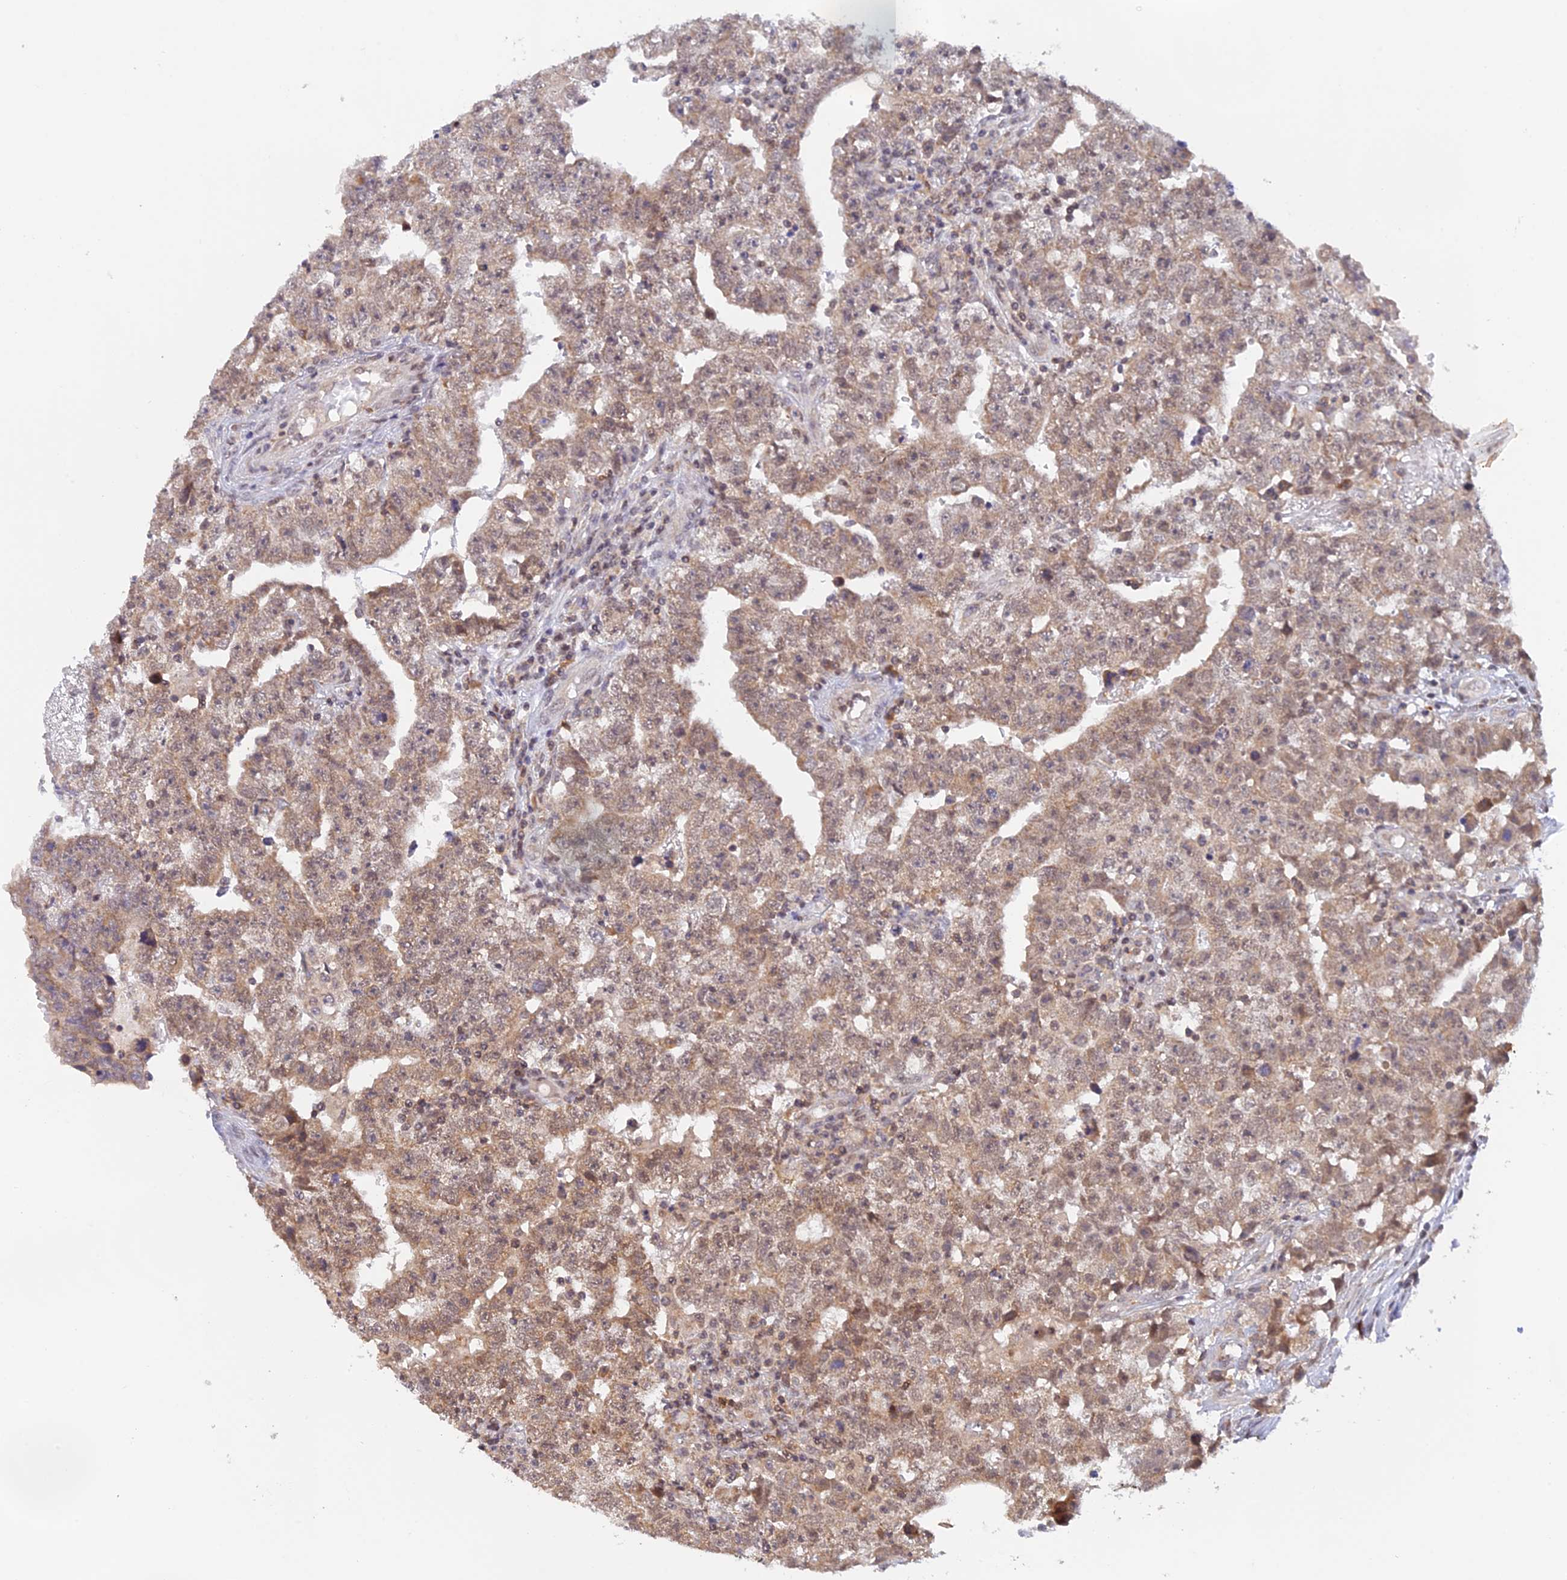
{"staining": {"intensity": "weak", "quantity": ">75%", "location": "cytoplasmic/membranous"}, "tissue": "testis cancer", "cell_type": "Tumor cells", "image_type": "cancer", "snomed": [{"axis": "morphology", "description": "Carcinoma, Embryonal, NOS"}, {"axis": "topography", "description": "Testis"}], "caption": "Protein staining exhibits weak cytoplasmic/membranous positivity in about >75% of tumor cells in testis cancer. (DAB IHC with brightfield microscopy, high magnification).", "gene": "PEX16", "patient": {"sex": "male", "age": 25}}